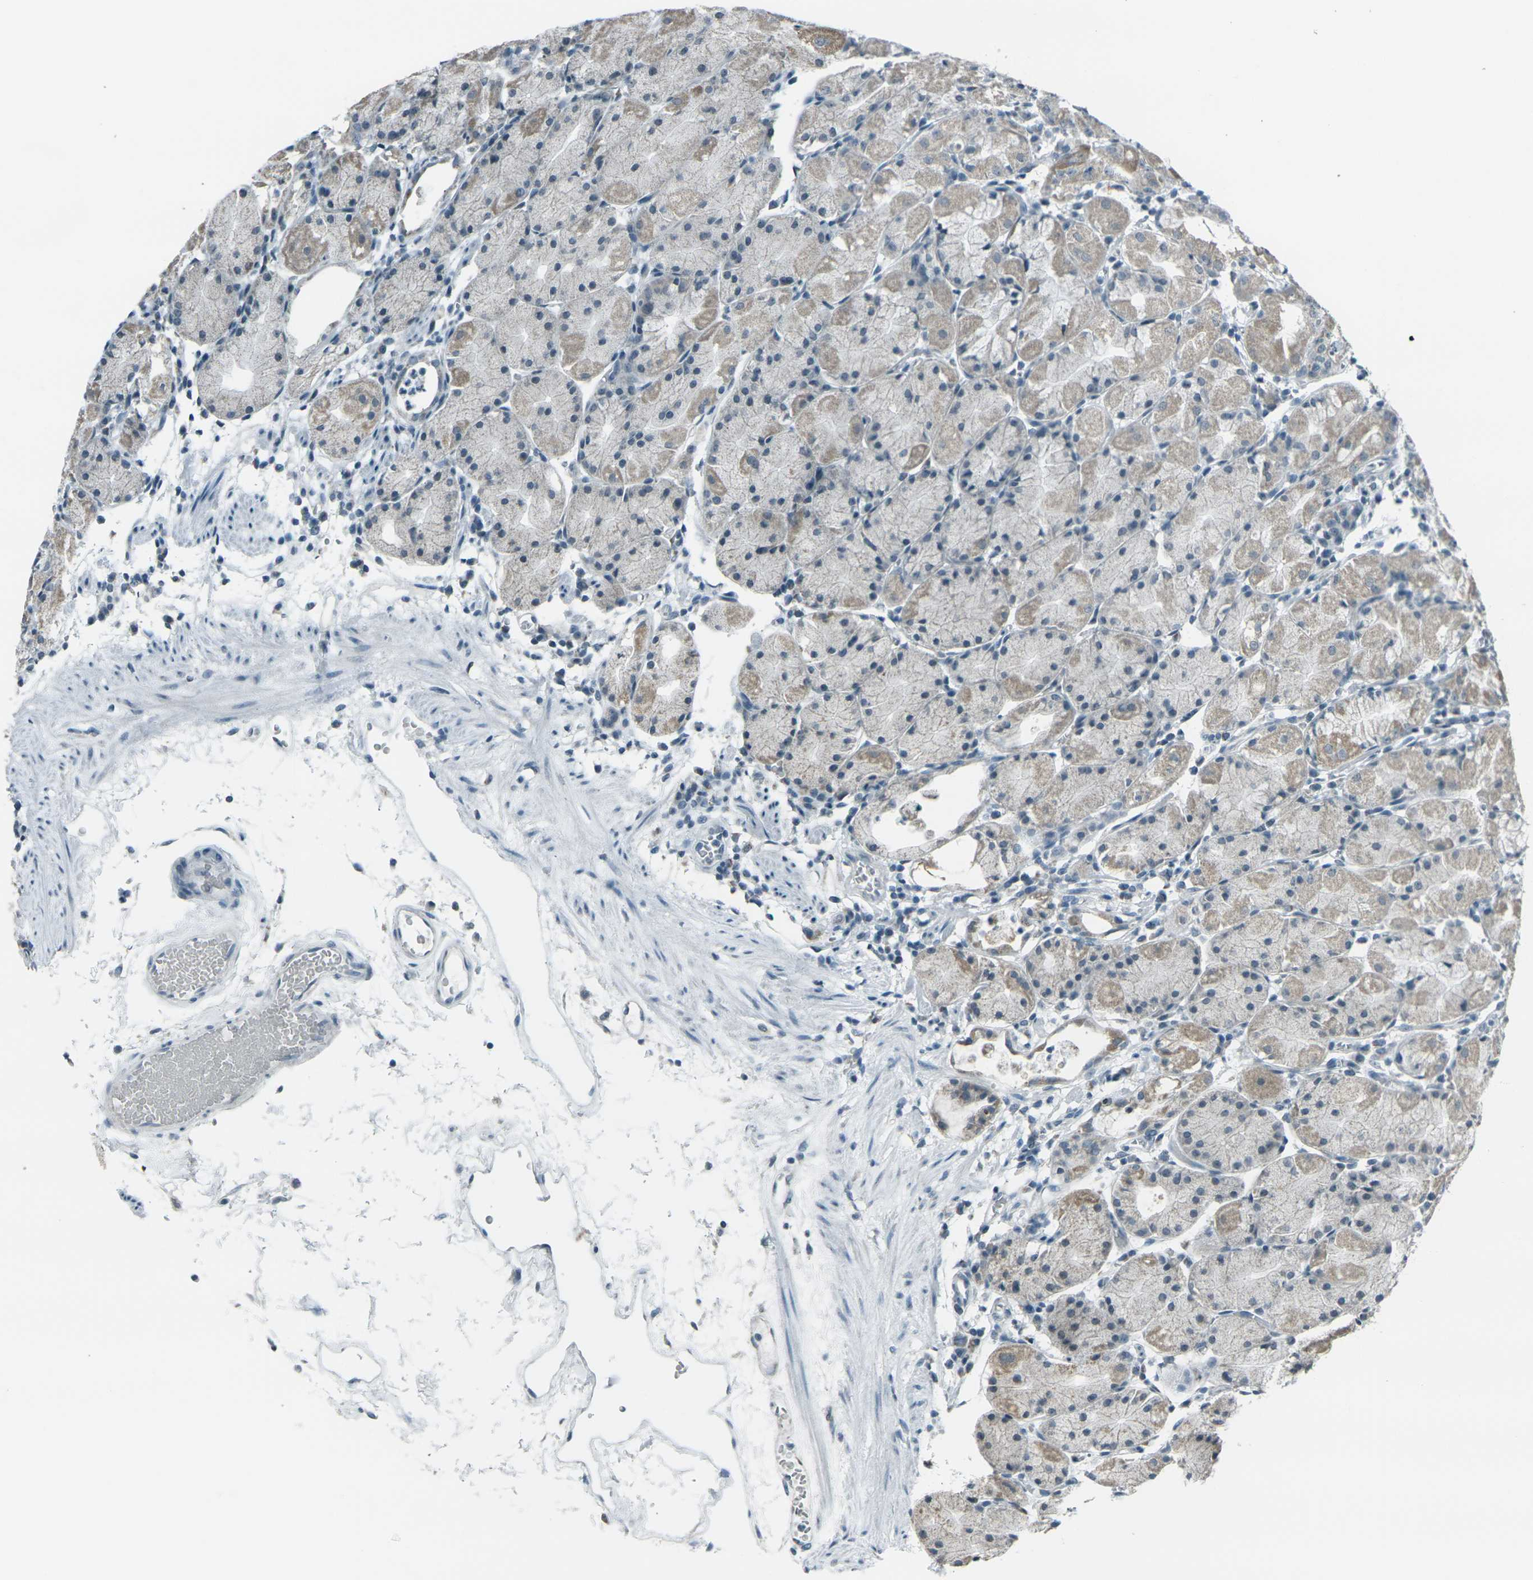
{"staining": {"intensity": "weak", "quantity": "25%-75%", "location": "cytoplasmic/membranous"}, "tissue": "stomach", "cell_type": "Glandular cells", "image_type": "normal", "snomed": [{"axis": "morphology", "description": "Normal tissue, NOS"}, {"axis": "topography", "description": "Stomach"}, {"axis": "topography", "description": "Stomach, lower"}], "caption": "Stomach was stained to show a protein in brown. There is low levels of weak cytoplasmic/membranous expression in about 25%-75% of glandular cells.", "gene": "H2BC1", "patient": {"sex": "female", "age": 75}}